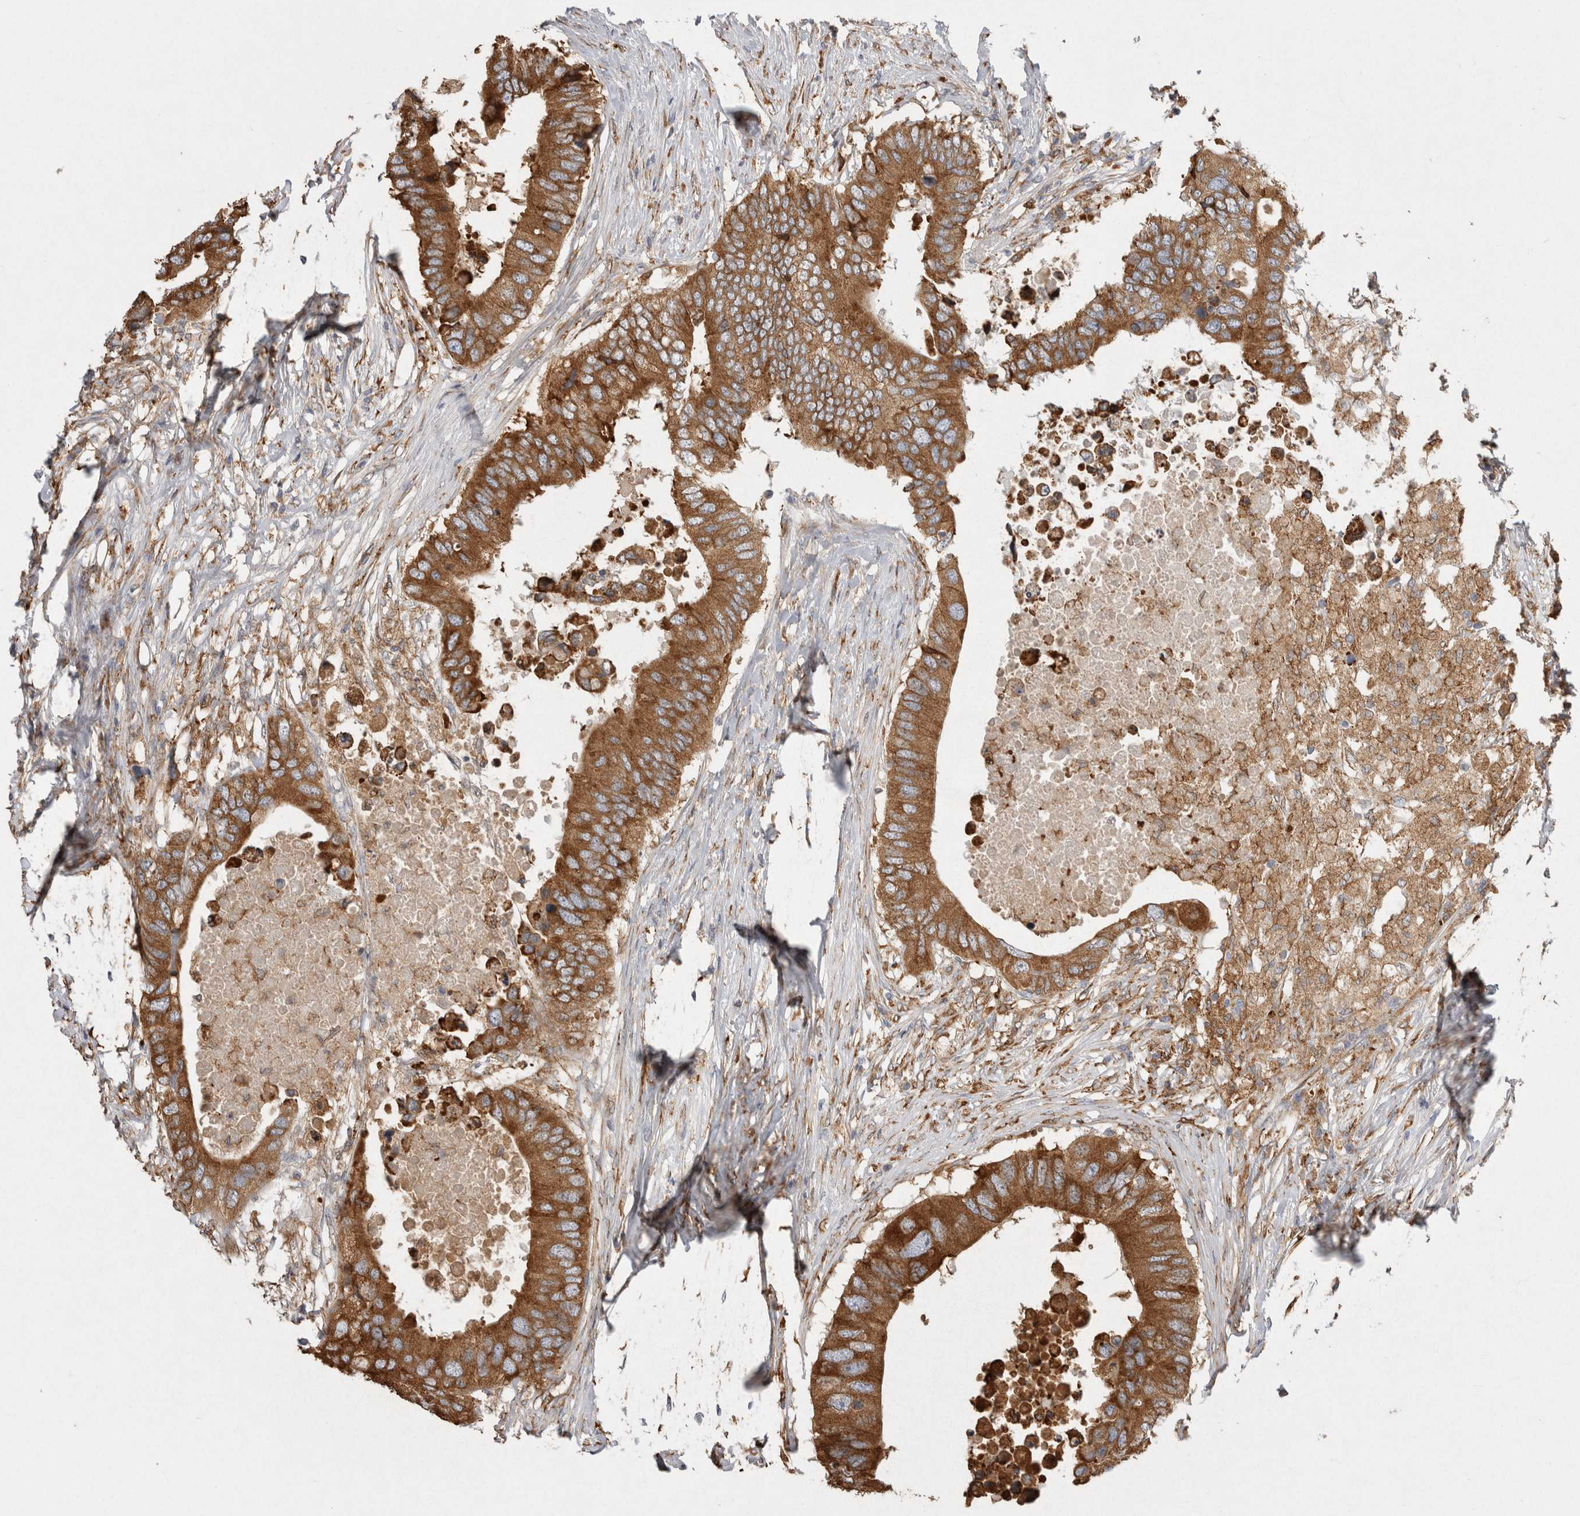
{"staining": {"intensity": "strong", "quantity": ">75%", "location": "cytoplasmic/membranous"}, "tissue": "colorectal cancer", "cell_type": "Tumor cells", "image_type": "cancer", "snomed": [{"axis": "morphology", "description": "Adenocarcinoma, NOS"}, {"axis": "topography", "description": "Colon"}], "caption": "A high-resolution image shows IHC staining of colorectal cancer (adenocarcinoma), which reveals strong cytoplasmic/membranous staining in approximately >75% of tumor cells.", "gene": "LRPAP1", "patient": {"sex": "male", "age": 71}}